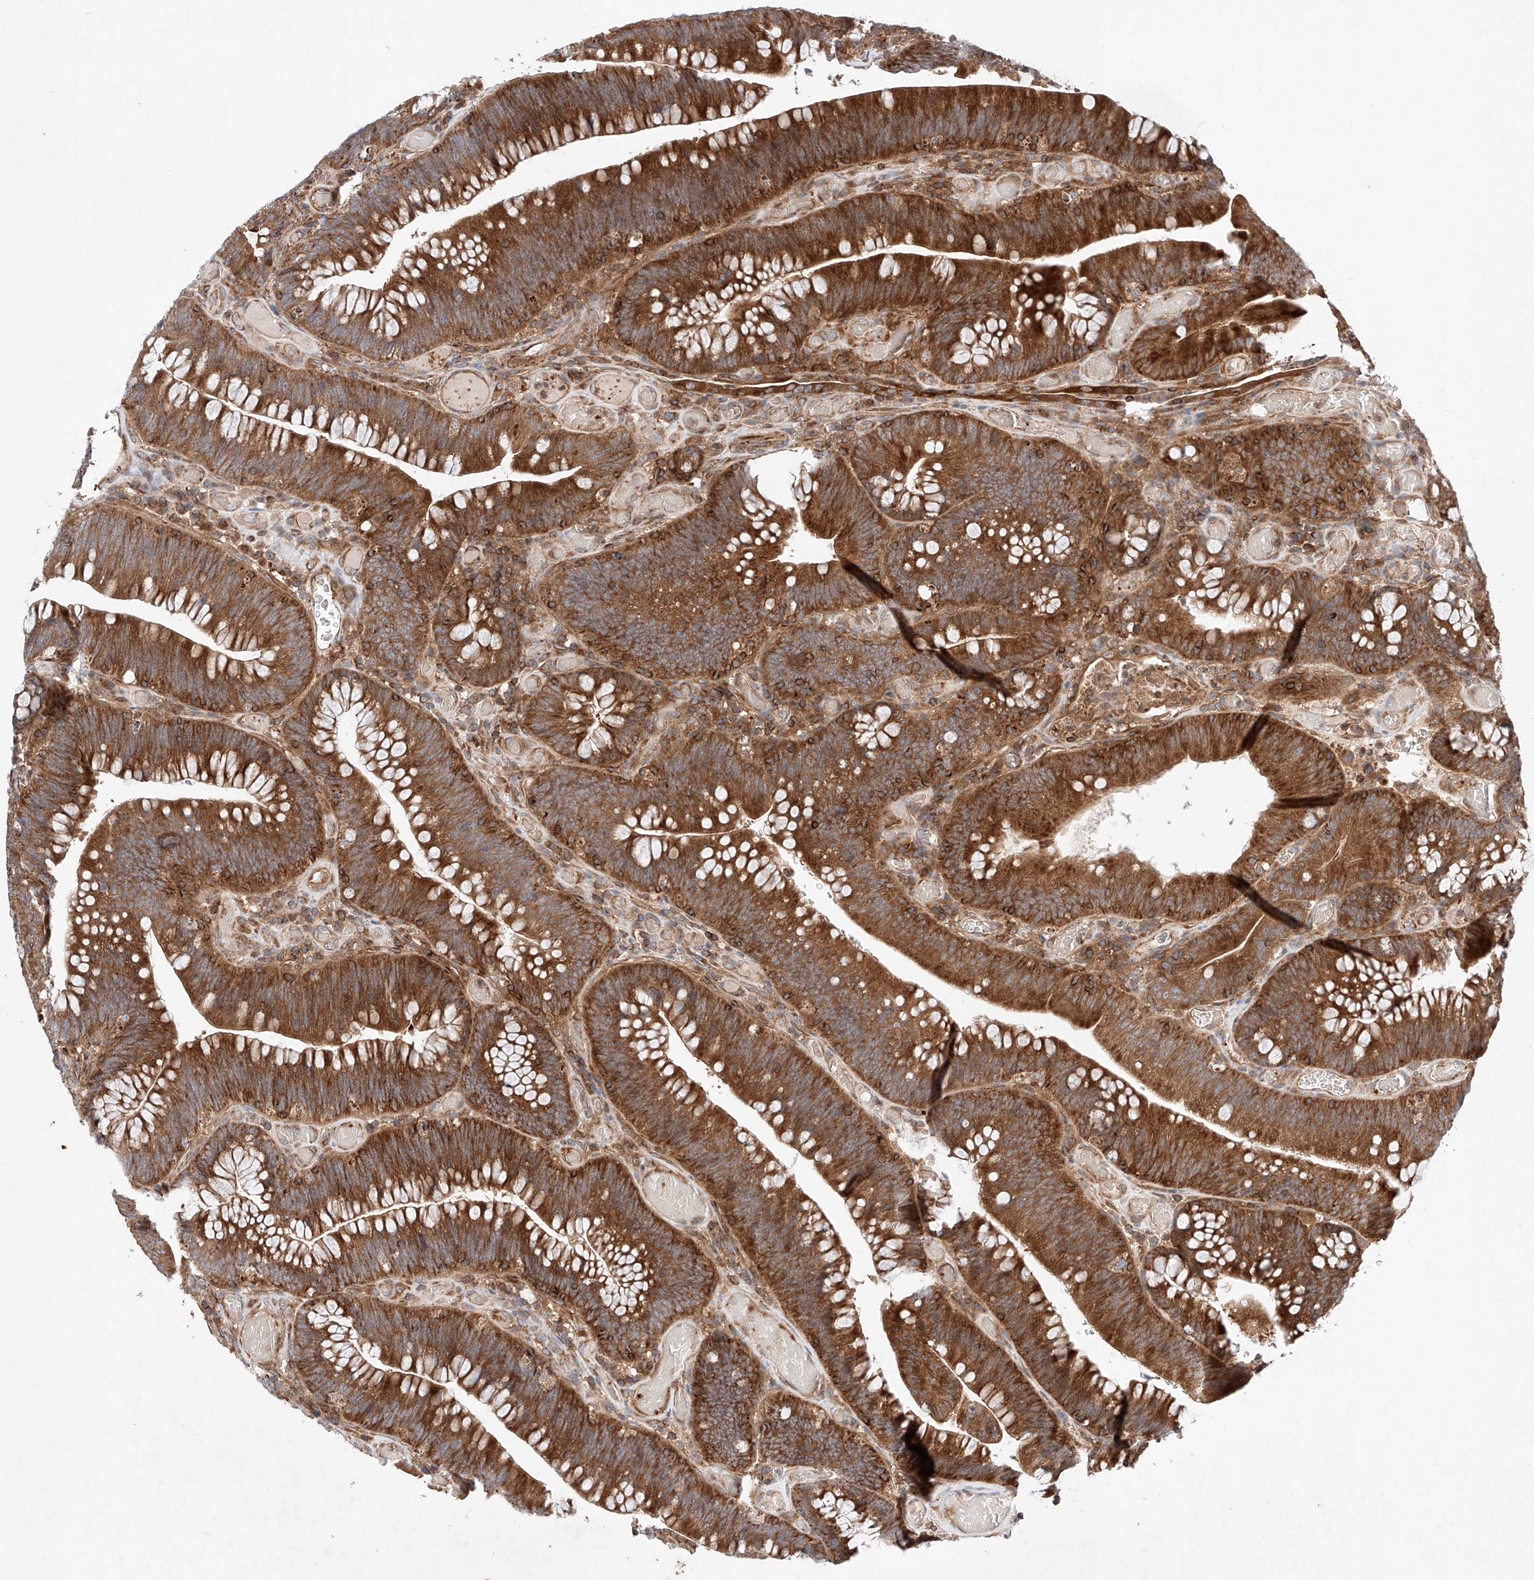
{"staining": {"intensity": "strong", "quantity": ">75%", "location": "cytoplasmic/membranous"}, "tissue": "colorectal cancer", "cell_type": "Tumor cells", "image_type": "cancer", "snomed": [{"axis": "morphology", "description": "Normal tissue, NOS"}, {"axis": "topography", "description": "Colon"}], "caption": "Colorectal cancer tissue reveals strong cytoplasmic/membranous positivity in approximately >75% of tumor cells", "gene": "NR1D1", "patient": {"sex": "female", "age": 82}}